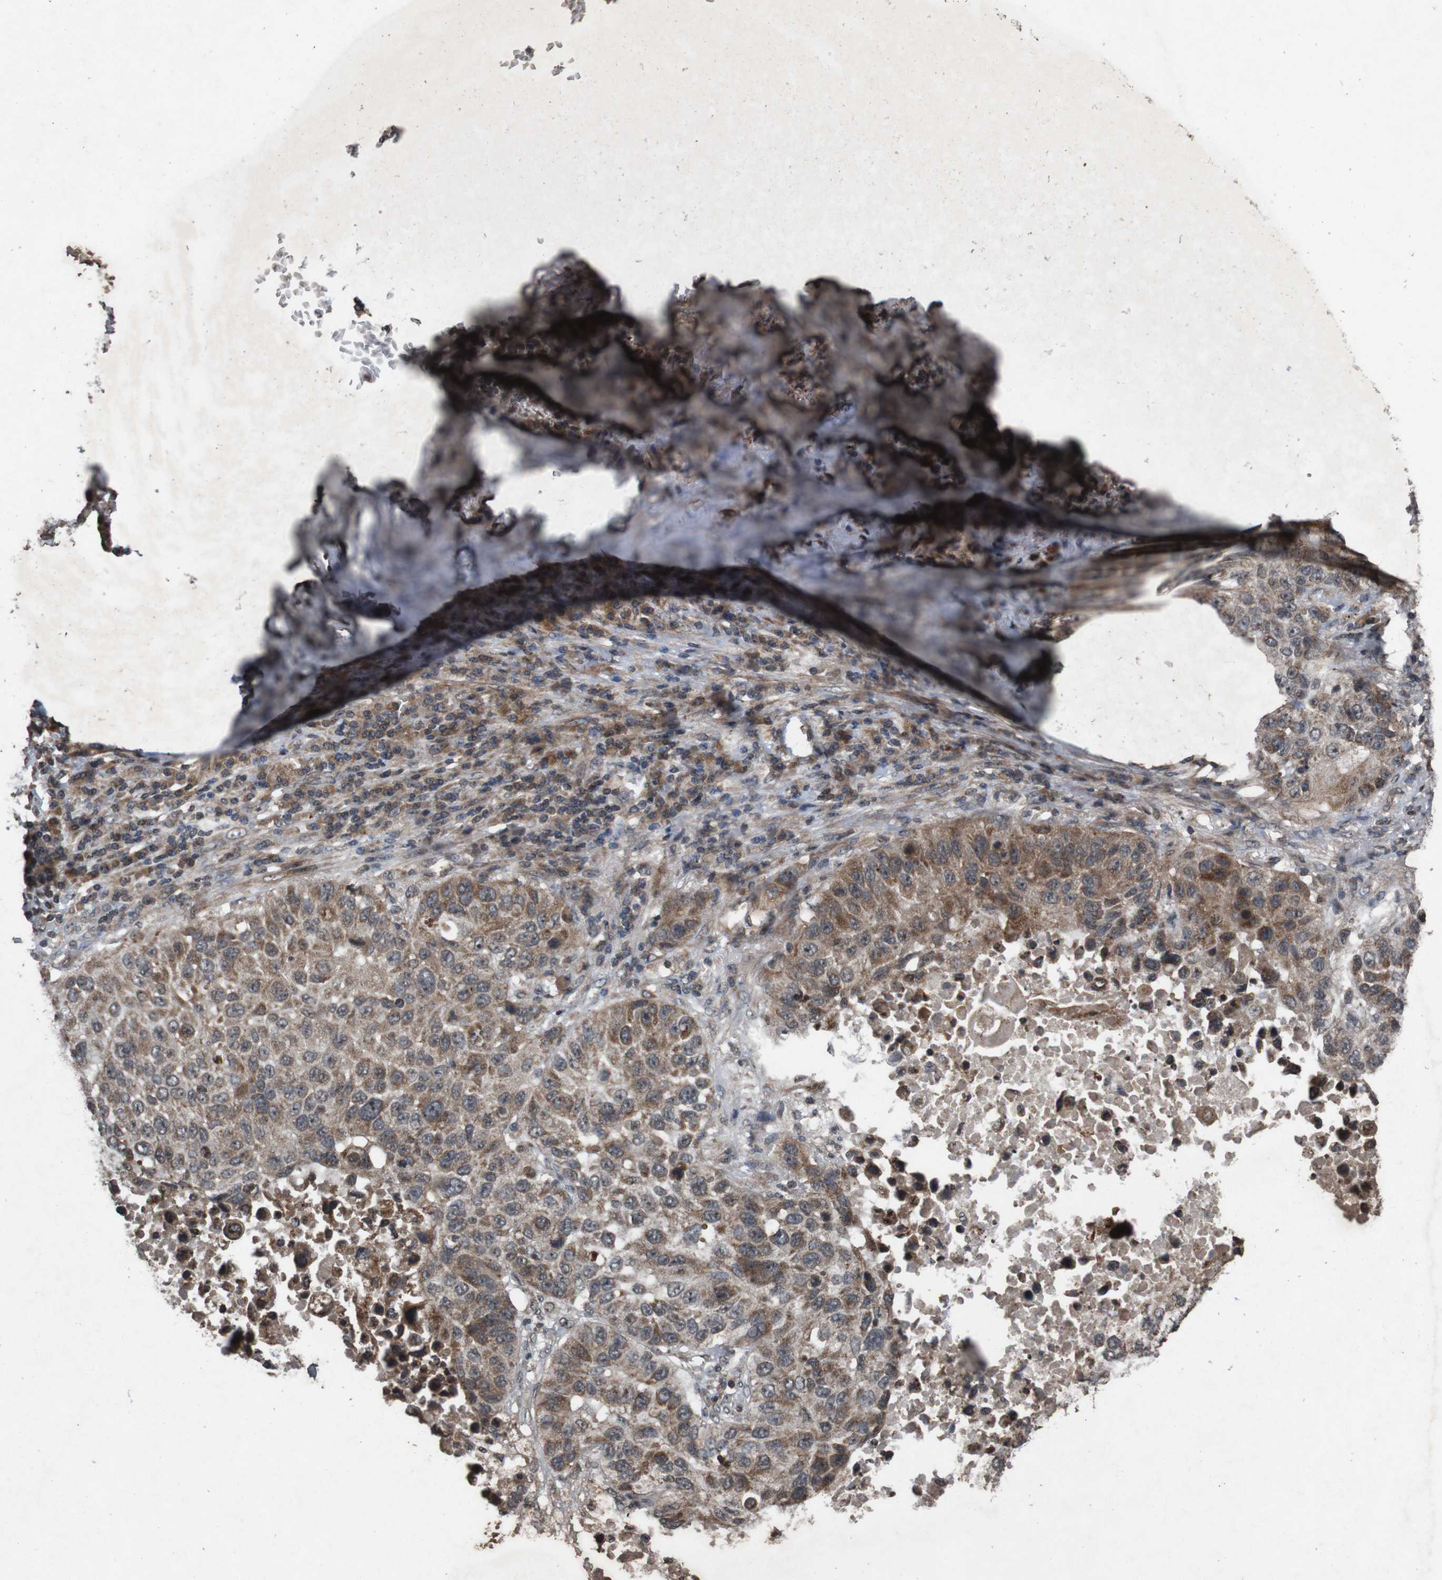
{"staining": {"intensity": "moderate", "quantity": "25%-75%", "location": "cytoplasmic/membranous"}, "tissue": "lung cancer", "cell_type": "Tumor cells", "image_type": "cancer", "snomed": [{"axis": "morphology", "description": "Squamous cell carcinoma, NOS"}, {"axis": "topography", "description": "Lung"}], "caption": "High-magnification brightfield microscopy of lung cancer (squamous cell carcinoma) stained with DAB (3,3'-diaminobenzidine) (brown) and counterstained with hematoxylin (blue). tumor cells exhibit moderate cytoplasmic/membranous expression is present in approximately25%-75% of cells.", "gene": "SORL1", "patient": {"sex": "male", "age": 57}}